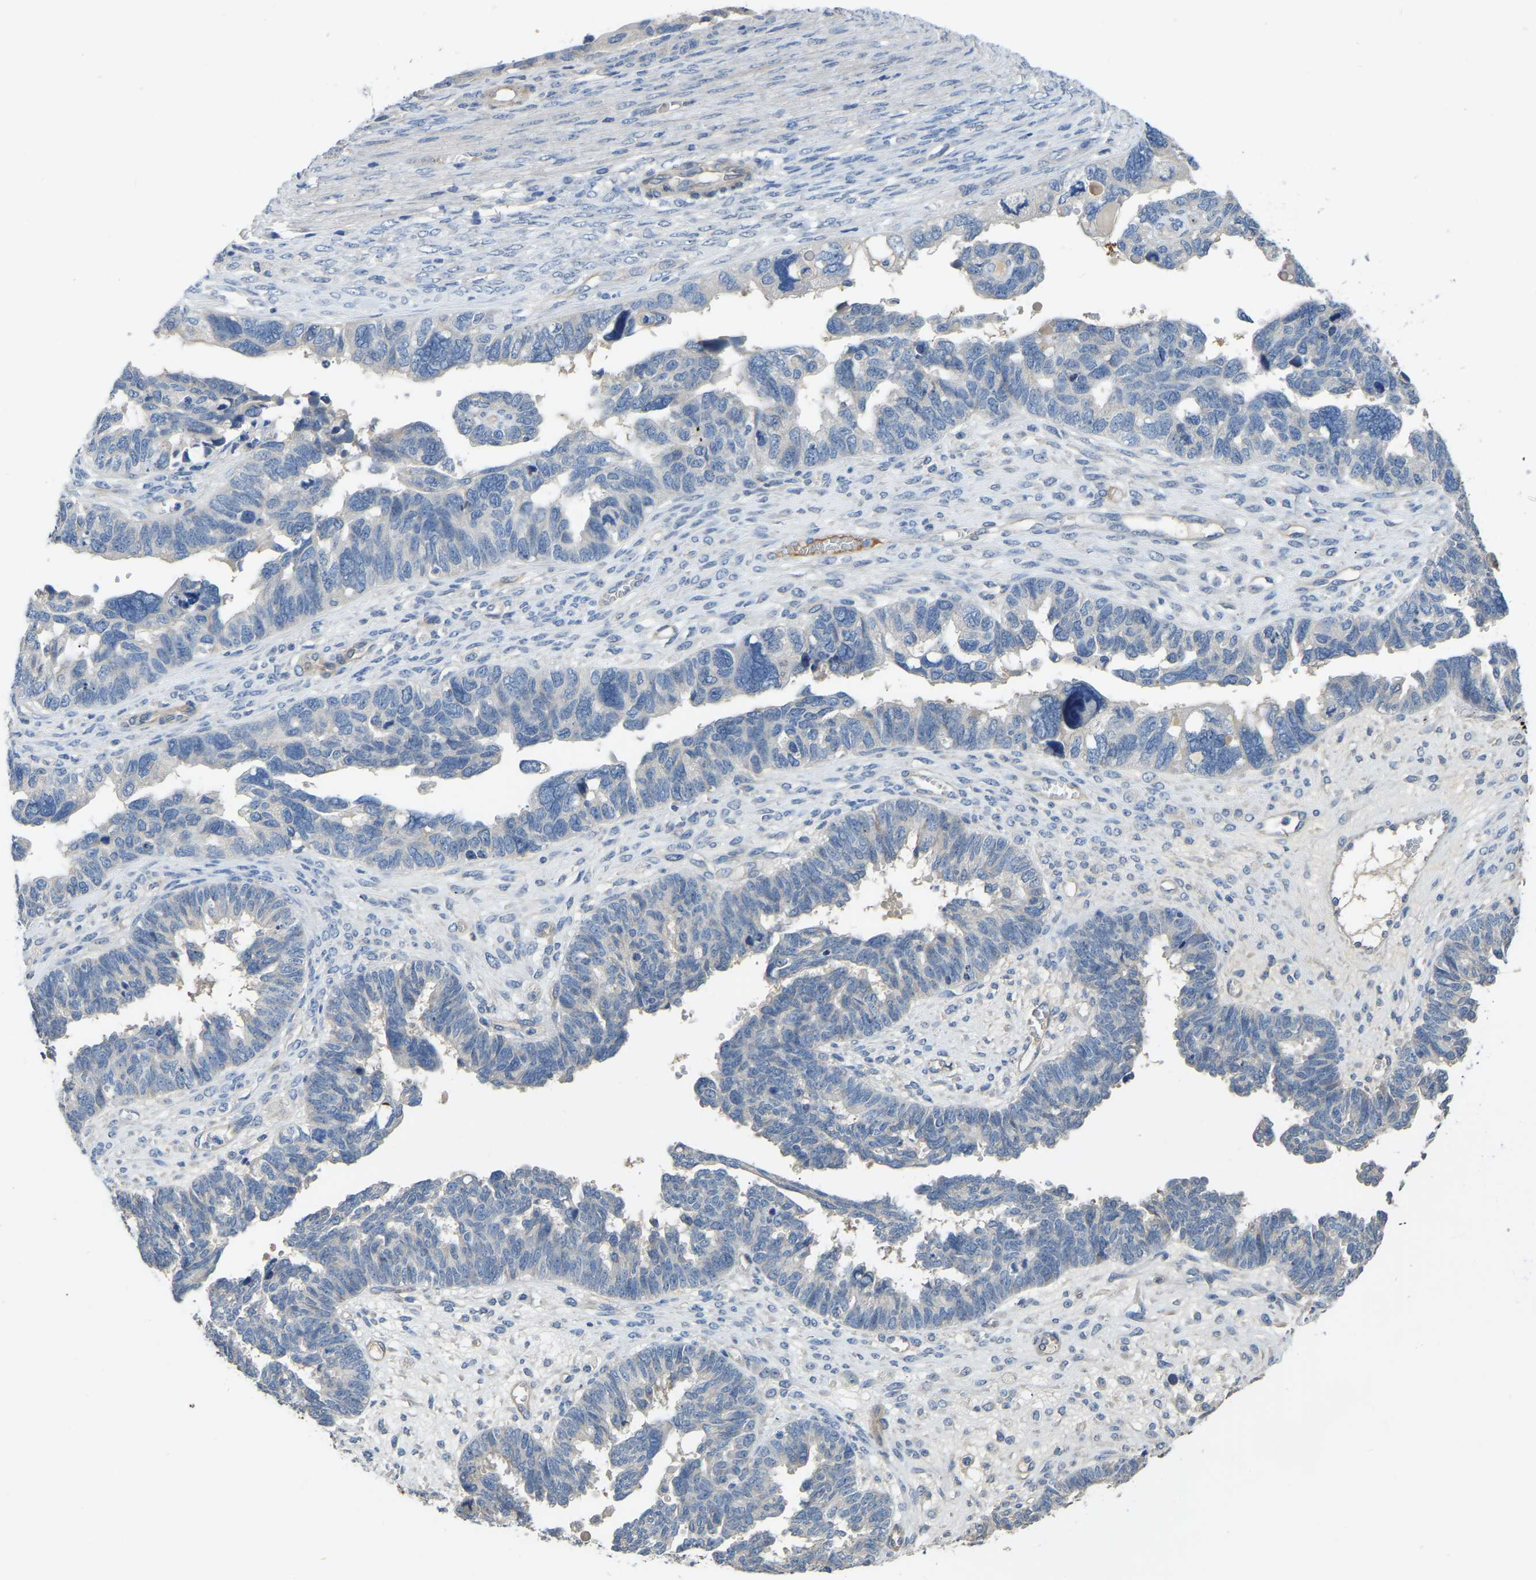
{"staining": {"intensity": "negative", "quantity": "none", "location": "none"}, "tissue": "ovarian cancer", "cell_type": "Tumor cells", "image_type": "cancer", "snomed": [{"axis": "morphology", "description": "Cystadenocarcinoma, serous, NOS"}, {"axis": "topography", "description": "Ovary"}], "caption": "An immunohistochemistry image of serous cystadenocarcinoma (ovarian) is shown. There is no staining in tumor cells of serous cystadenocarcinoma (ovarian).", "gene": "HIGD2B", "patient": {"sex": "female", "age": 79}}